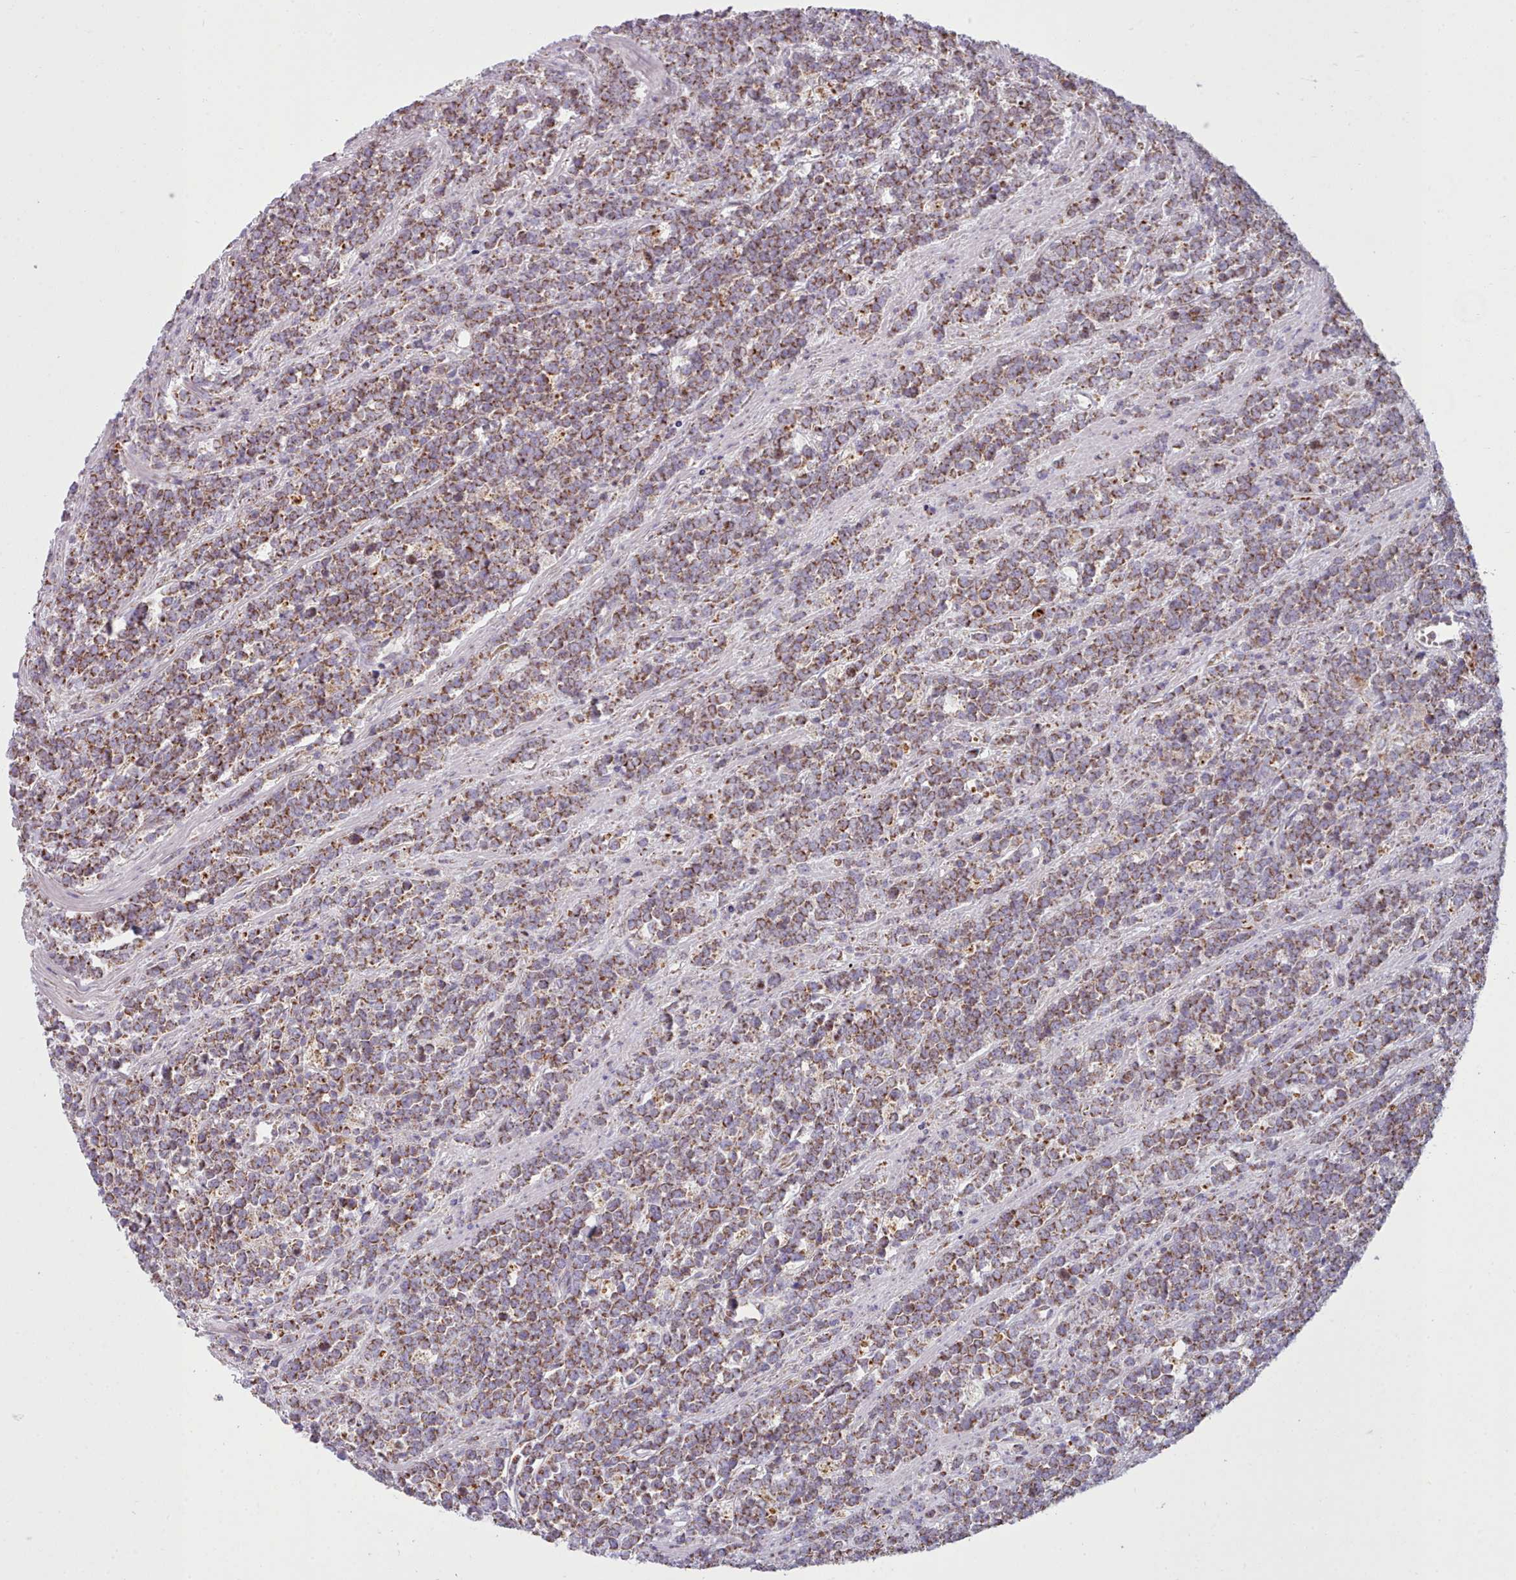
{"staining": {"intensity": "moderate", "quantity": ">75%", "location": "cytoplasmic/membranous"}, "tissue": "lymphoma", "cell_type": "Tumor cells", "image_type": "cancer", "snomed": [{"axis": "morphology", "description": "Malignant lymphoma, non-Hodgkin's type, High grade"}, {"axis": "topography", "description": "Small intestine"}, {"axis": "topography", "description": "Colon"}], "caption": "Lymphoma stained with IHC shows moderate cytoplasmic/membranous positivity in approximately >75% of tumor cells. (IHC, brightfield microscopy, high magnification).", "gene": "SRP54", "patient": {"sex": "male", "age": 8}}